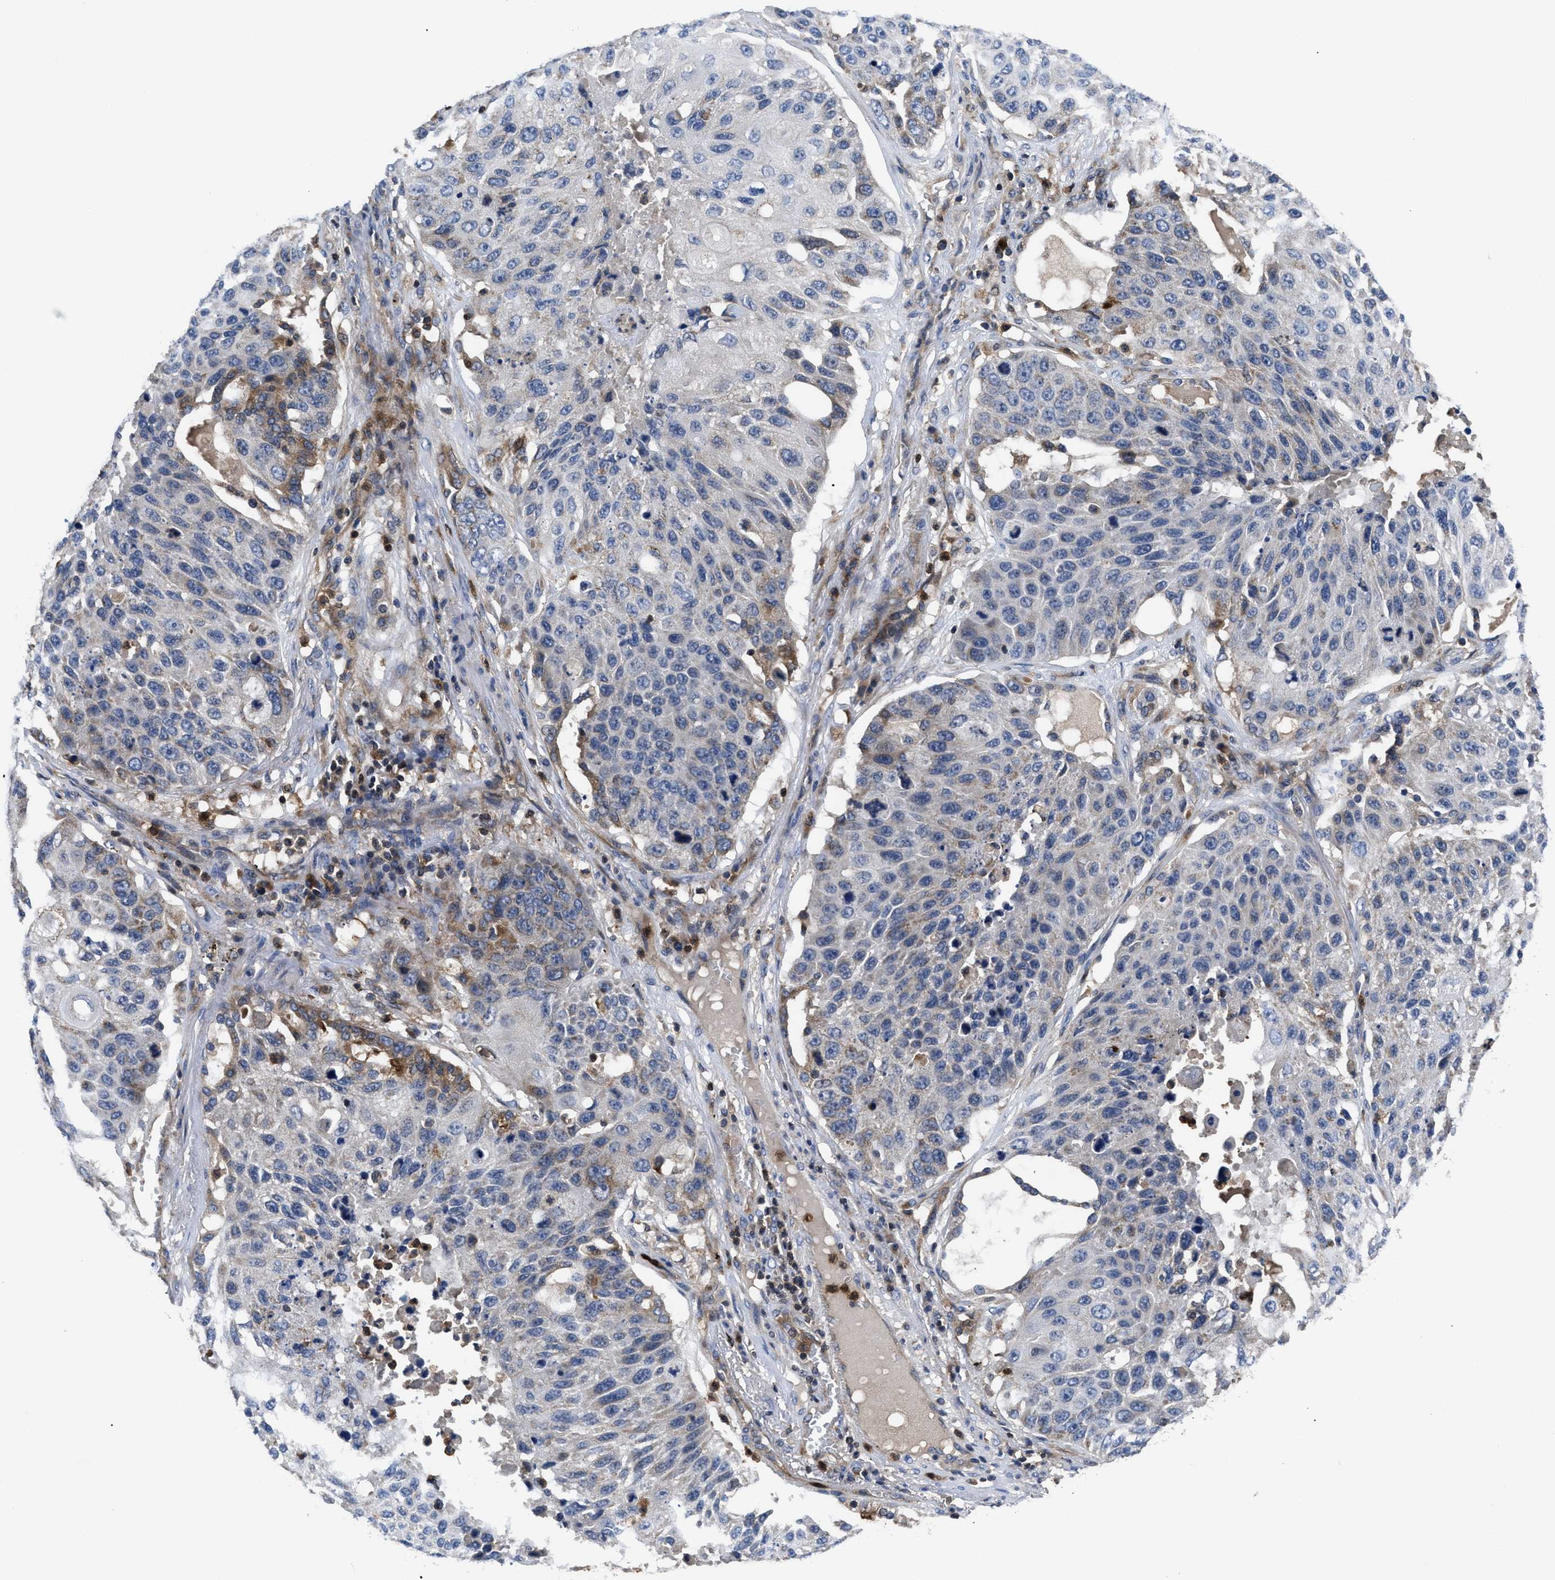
{"staining": {"intensity": "moderate", "quantity": "<25%", "location": "cytoplasmic/membranous"}, "tissue": "lung cancer", "cell_type": "Tumor cells", "image_type": "cancer", "snomed": [{"axis": "morphology", "description": "Squamous cell carcinoma, NOS"}, {"axis": "topography", "description": "Lung"}], "caption": "This is a histology image of IHC staining of lung cancer, which shows moderate positivity in the cytoplasmic/membranous of tumor cells.", "gene": "YBEY", "patient": {"sex": "male", "age": 61}}